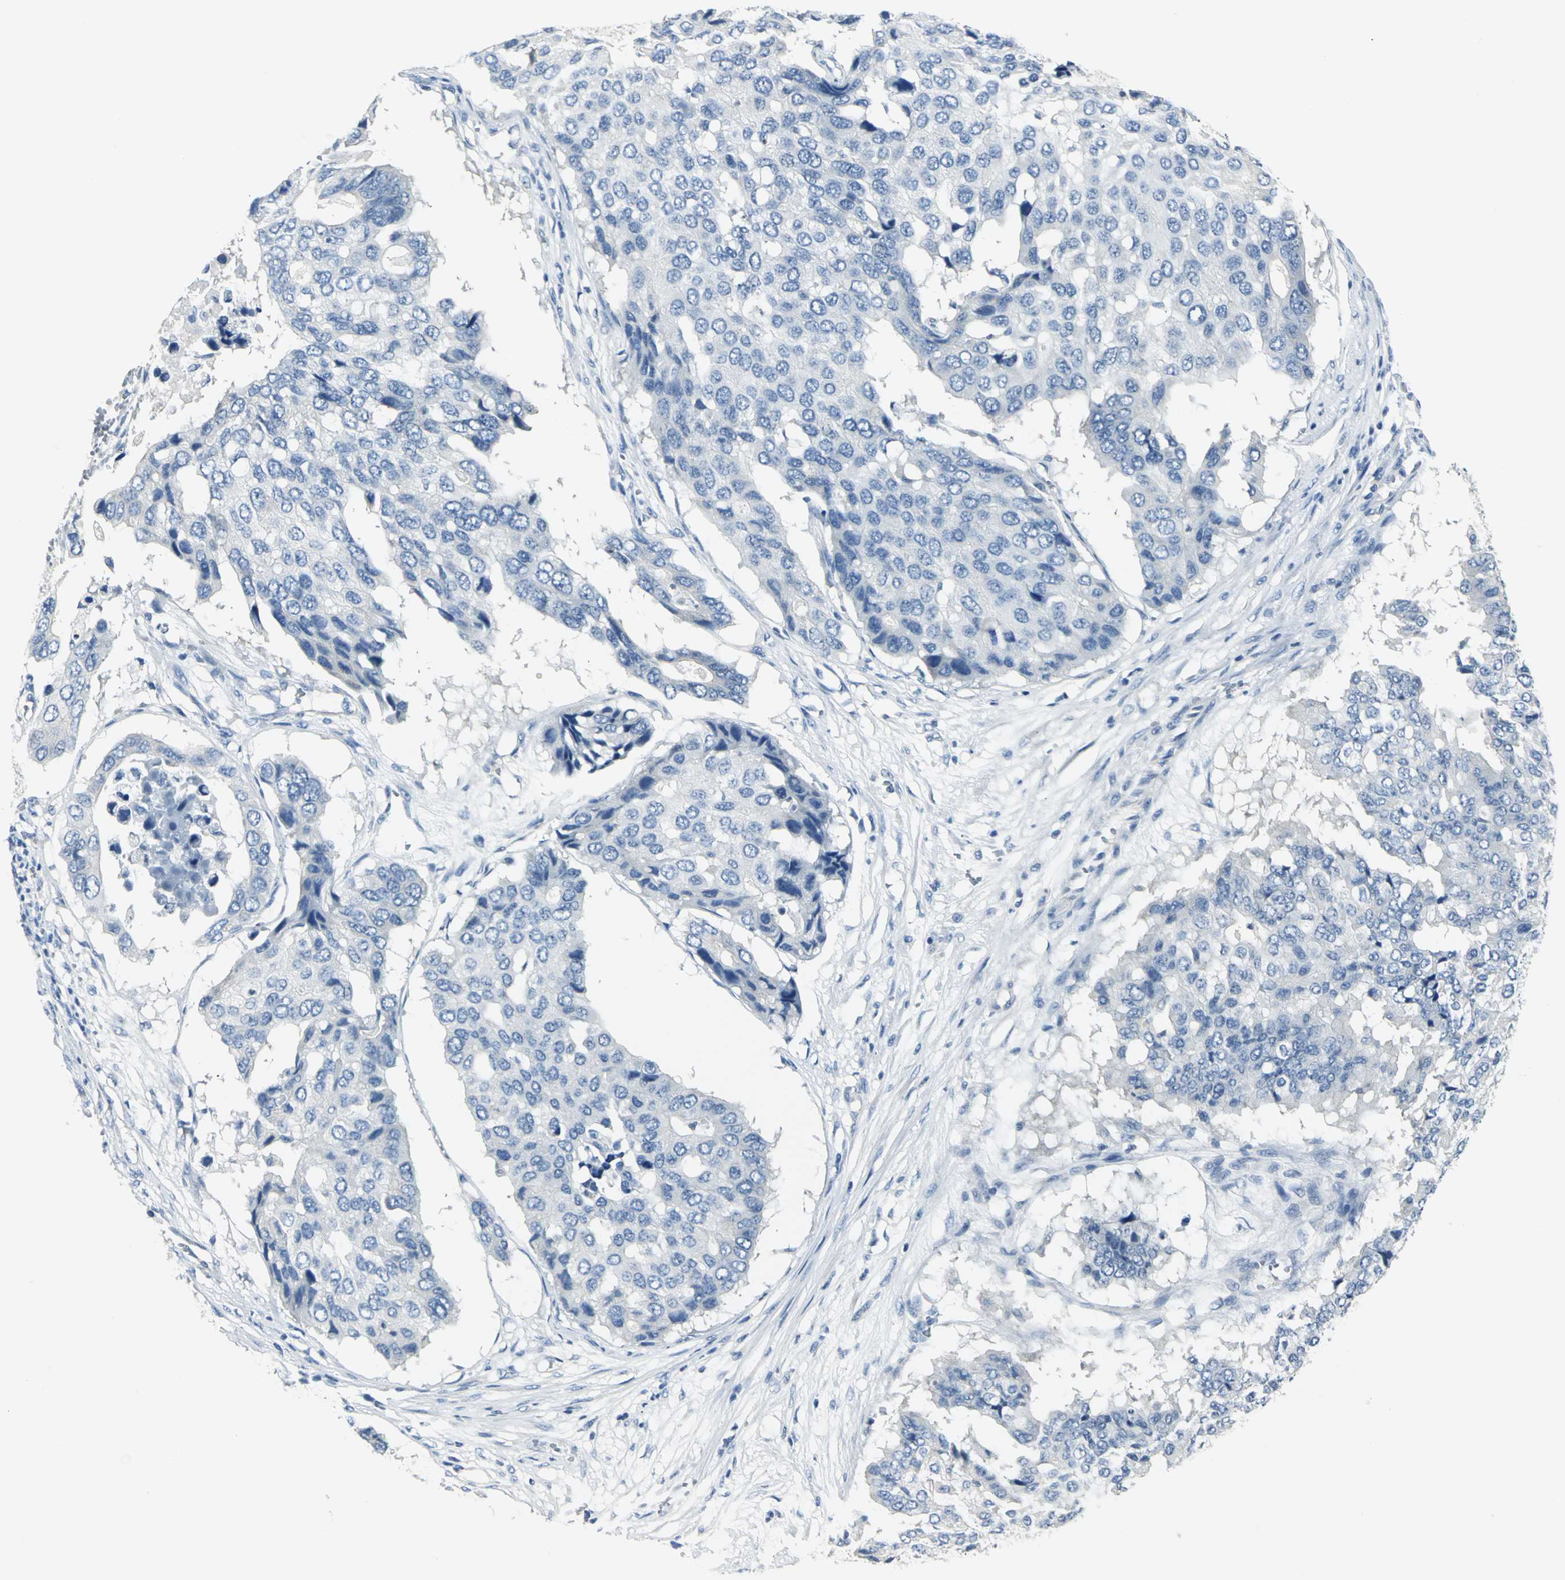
{"staining": {"intensity": "negative", "quantity": "none", "location": "none"}, "tissue": "pancreatic cancer", "cell_type": "Tumor cells", "image_type": "cancer", "snomed": [{"axis": "morphology", "description": "Adenocarcinoma, NOS"}, {"axis": "topography", "description": "Pancreas"}], "caption": "DAB immunohistochemical staining of pancreatic adenocarcinoma displays no significant staining in tumor cells. (Brightfield microscopy of DAB (3,3'-diaminobenzidine) IHC at high magnification).", "gene": "RIPOR1", "patient": {"sex": "male", "age": 50}}